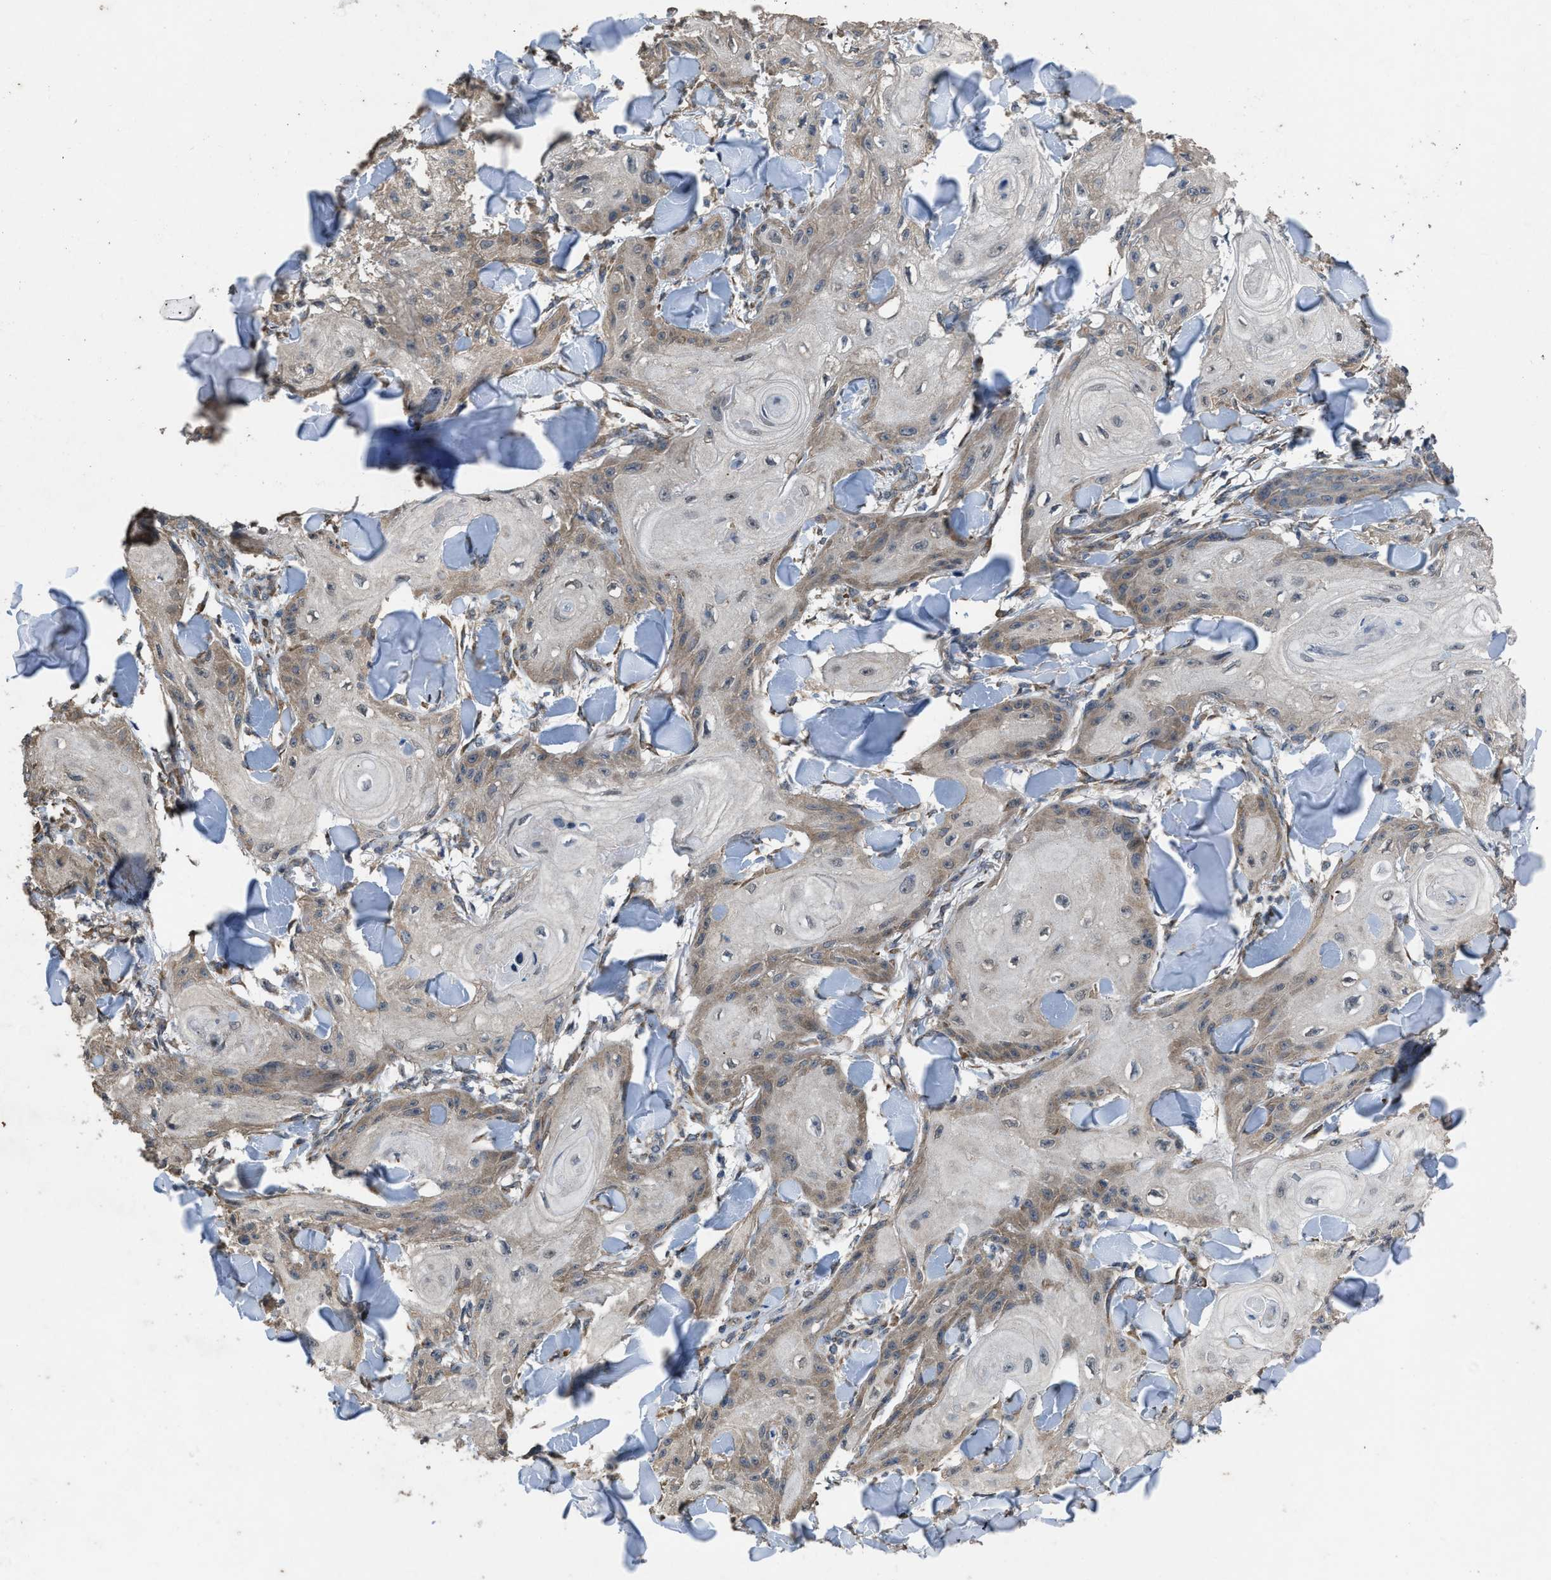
{"staining": {"intensity": "weak", "quantity": "<25%", "location": "cytoplasmic/membranous"}, "tissue": "skin cancer", "cell_type": "Tumor cells", "image_type": "cancer", "snomed": [{"axis": "morphology", "description": "Squamous cell carcinoma, NOS"}, {"axis": "topography", "description": "Skin"}], "caption": "This is an immunohistochemistry (IHC) photomicrograph of skin squamous cell carcinoma. There is no expression in tumor cells.", "gene": "ARL6", "patient": {"sex": "male", "age": 74}}